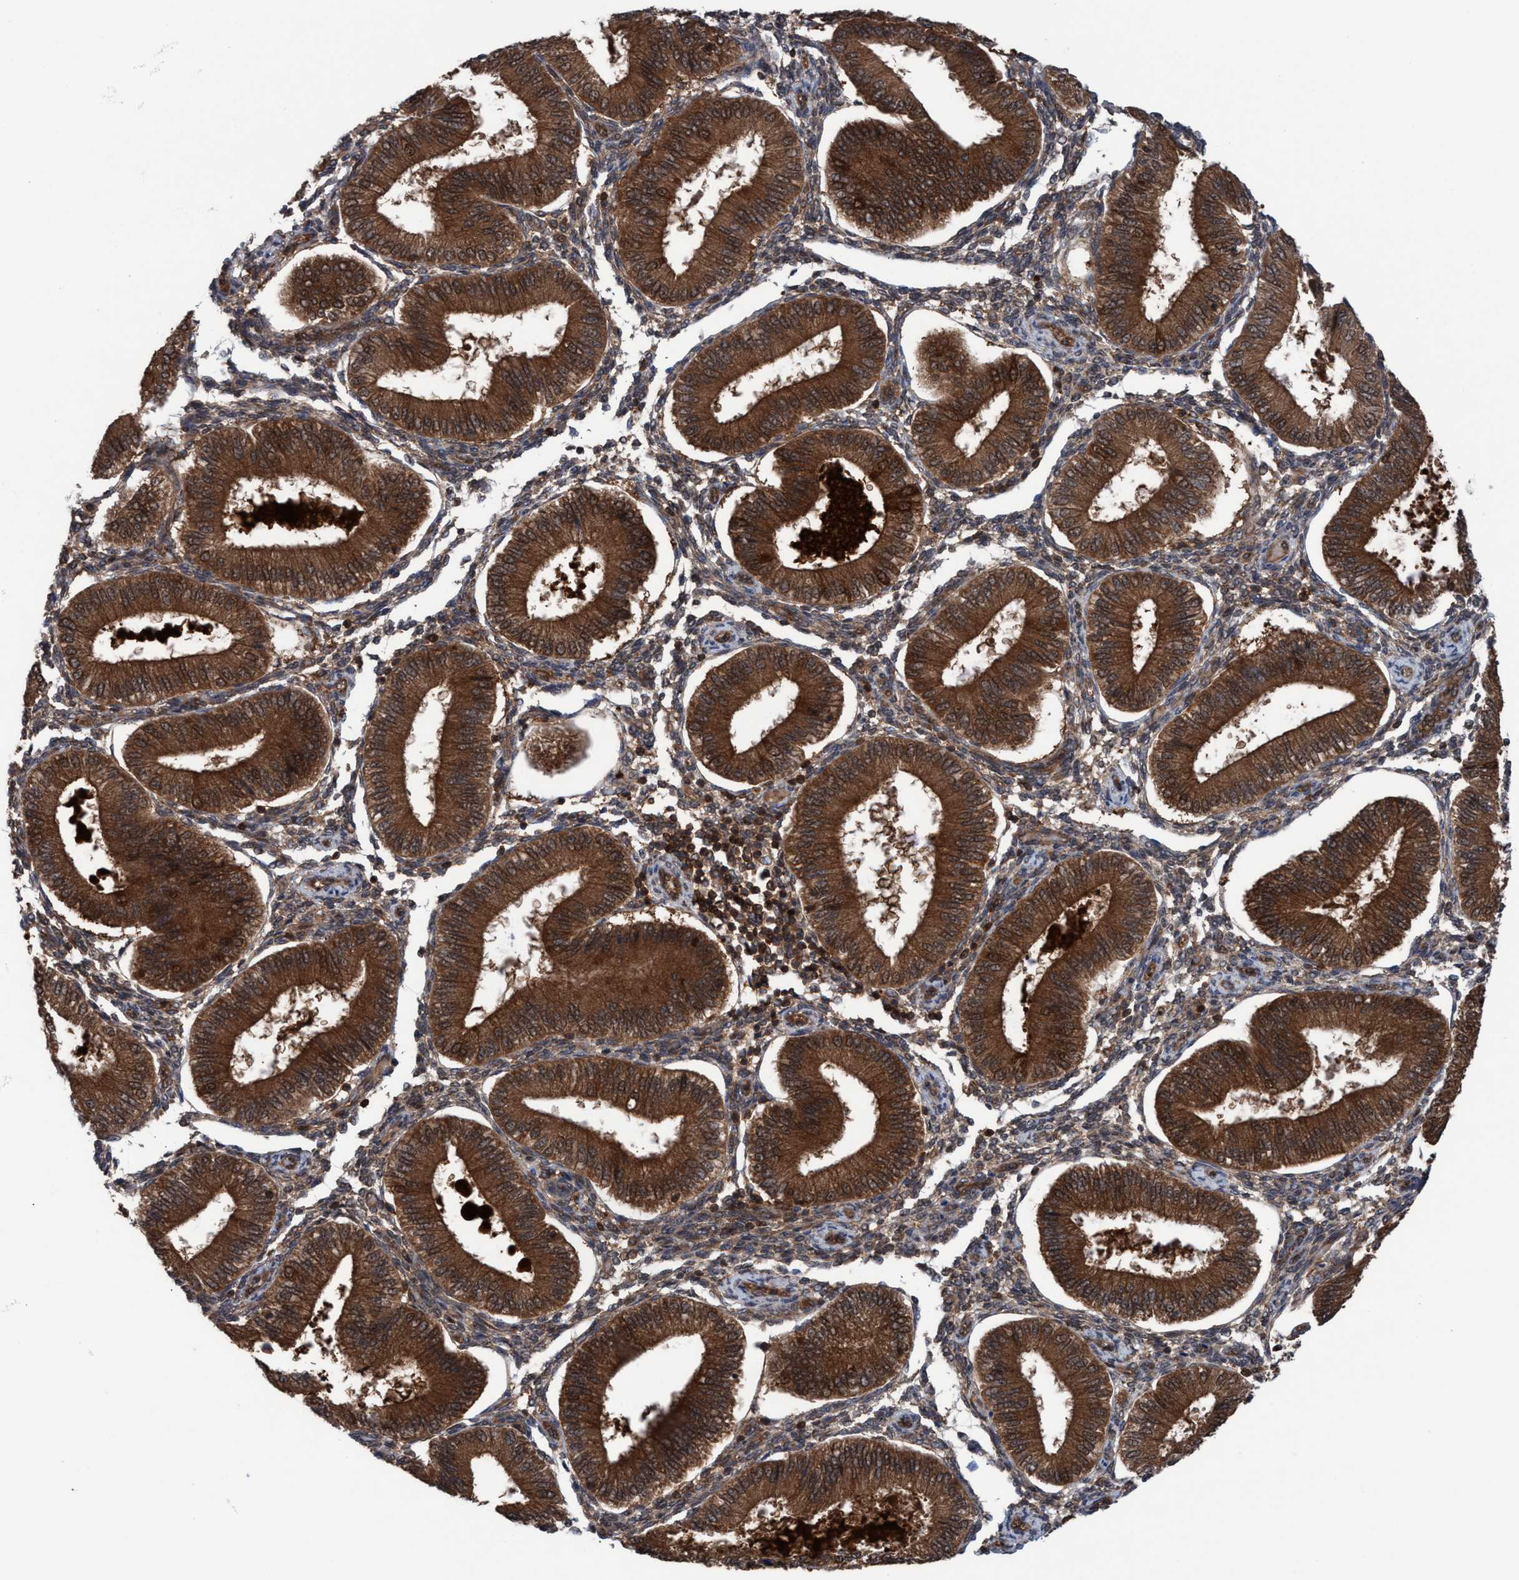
{"staining": {"intensity": "weak", "quantity": ">75%", "location": "cytoplasmic/membranous"}, "tissue": "endometrium", "cell_type": "Cells in endometrial stroma", "image_type": "normal", "snomed": [{"axis": "morphology", "description": "Normal tissue, NOS"}, {"axis": "topography", "description": "Endometrium"}], "caption": "Immunohistochemical staining of benign human endometrium demonstrates low levels of weak cytoplasmic/membranous positivity in approximately >75% of cells in endometrial stroma. Using DAB (brown) and hematoxylin (blue) stains, captured at high magnification using brightfield microscopy.", "gene": "GLOD4", "patient": {"sex": "female", "age": 39}}